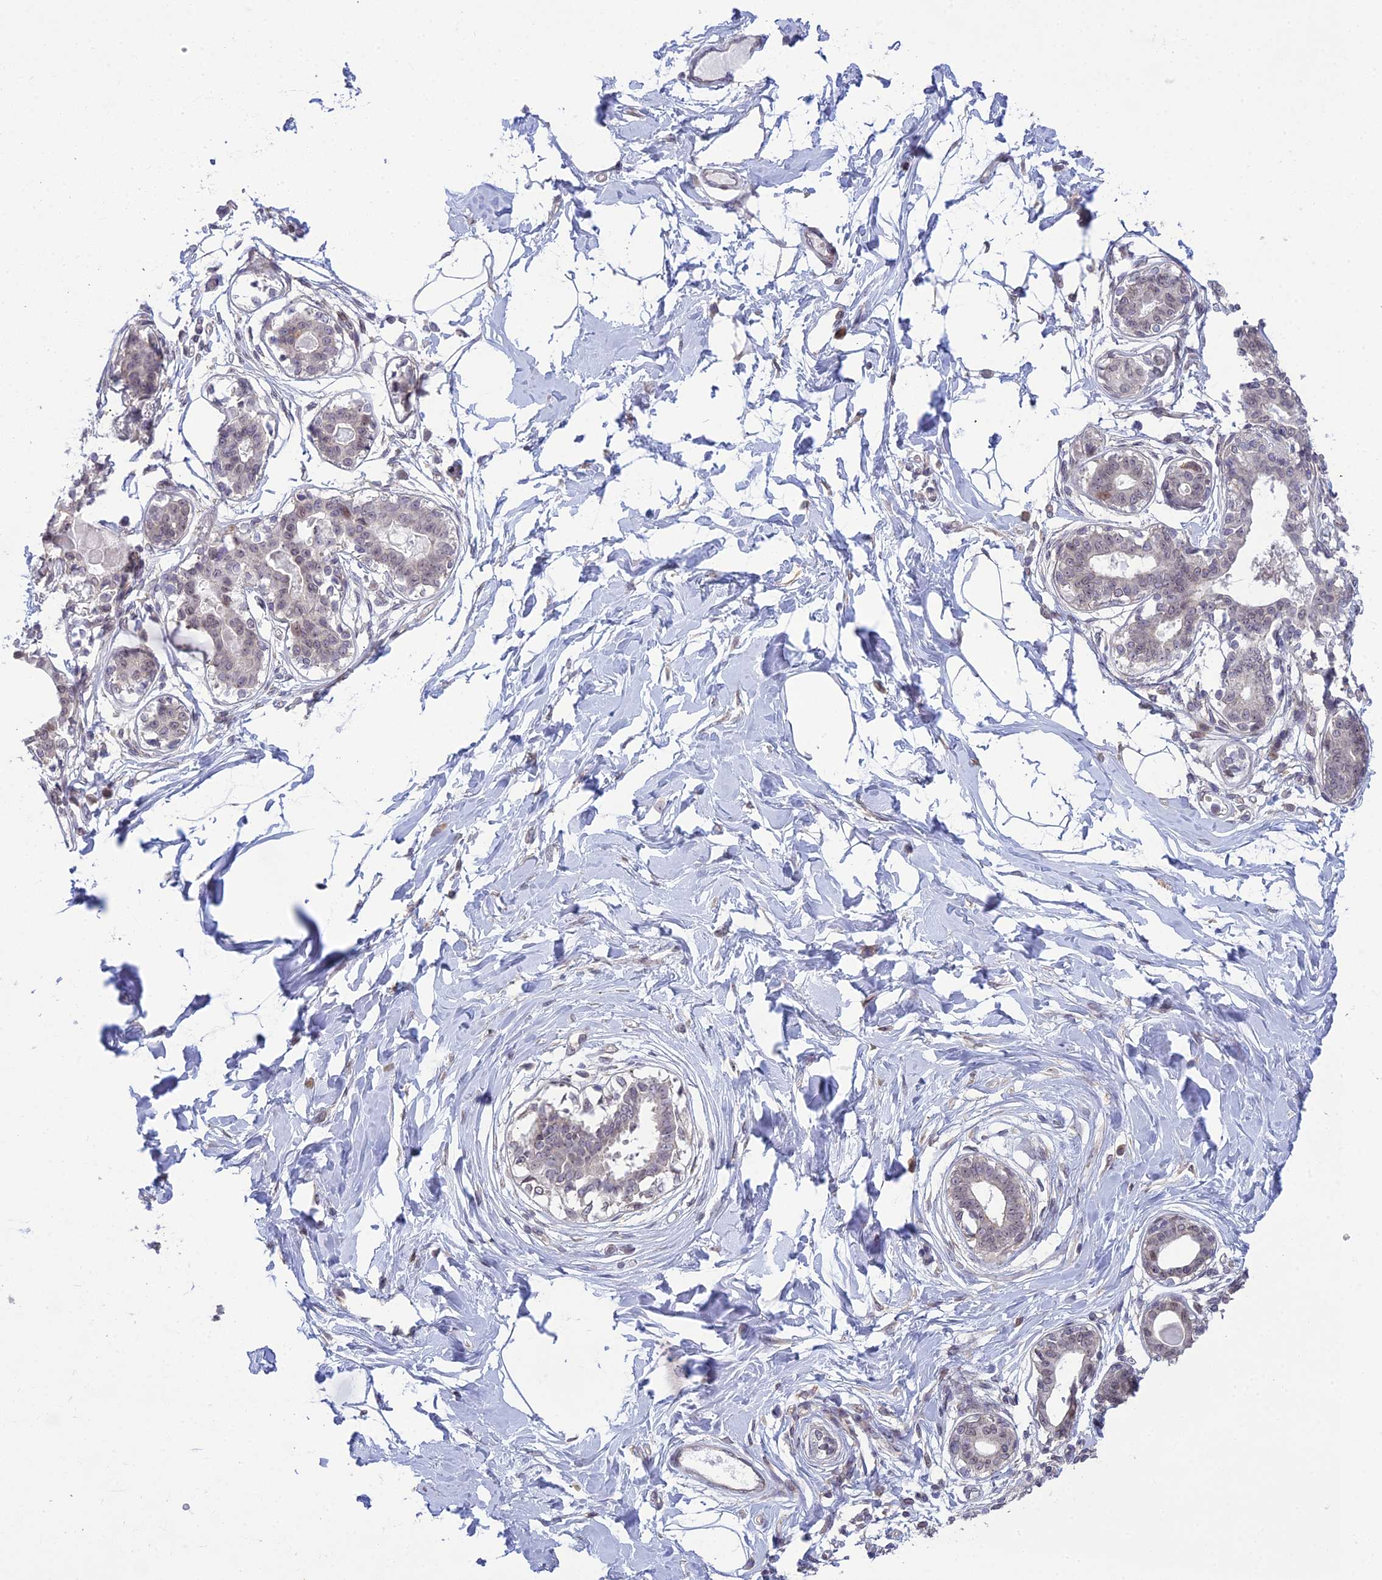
{"staining": {"intensity": "negative", "quantity": "none", "location": "none"}, "tissue": "breast", "cell_type": "Adipocytes", "image_type": "normal", "snomed": [{"axis": "morphology", "description": "Normal tissue, NOS"}, {"axis": "topography", "description": "Breast"}], "caption": "IHC of benign breast demonstrates no expression in adipocytes.", "gene": "DTX2", "patient": {"sex": "female", "age": 45}}